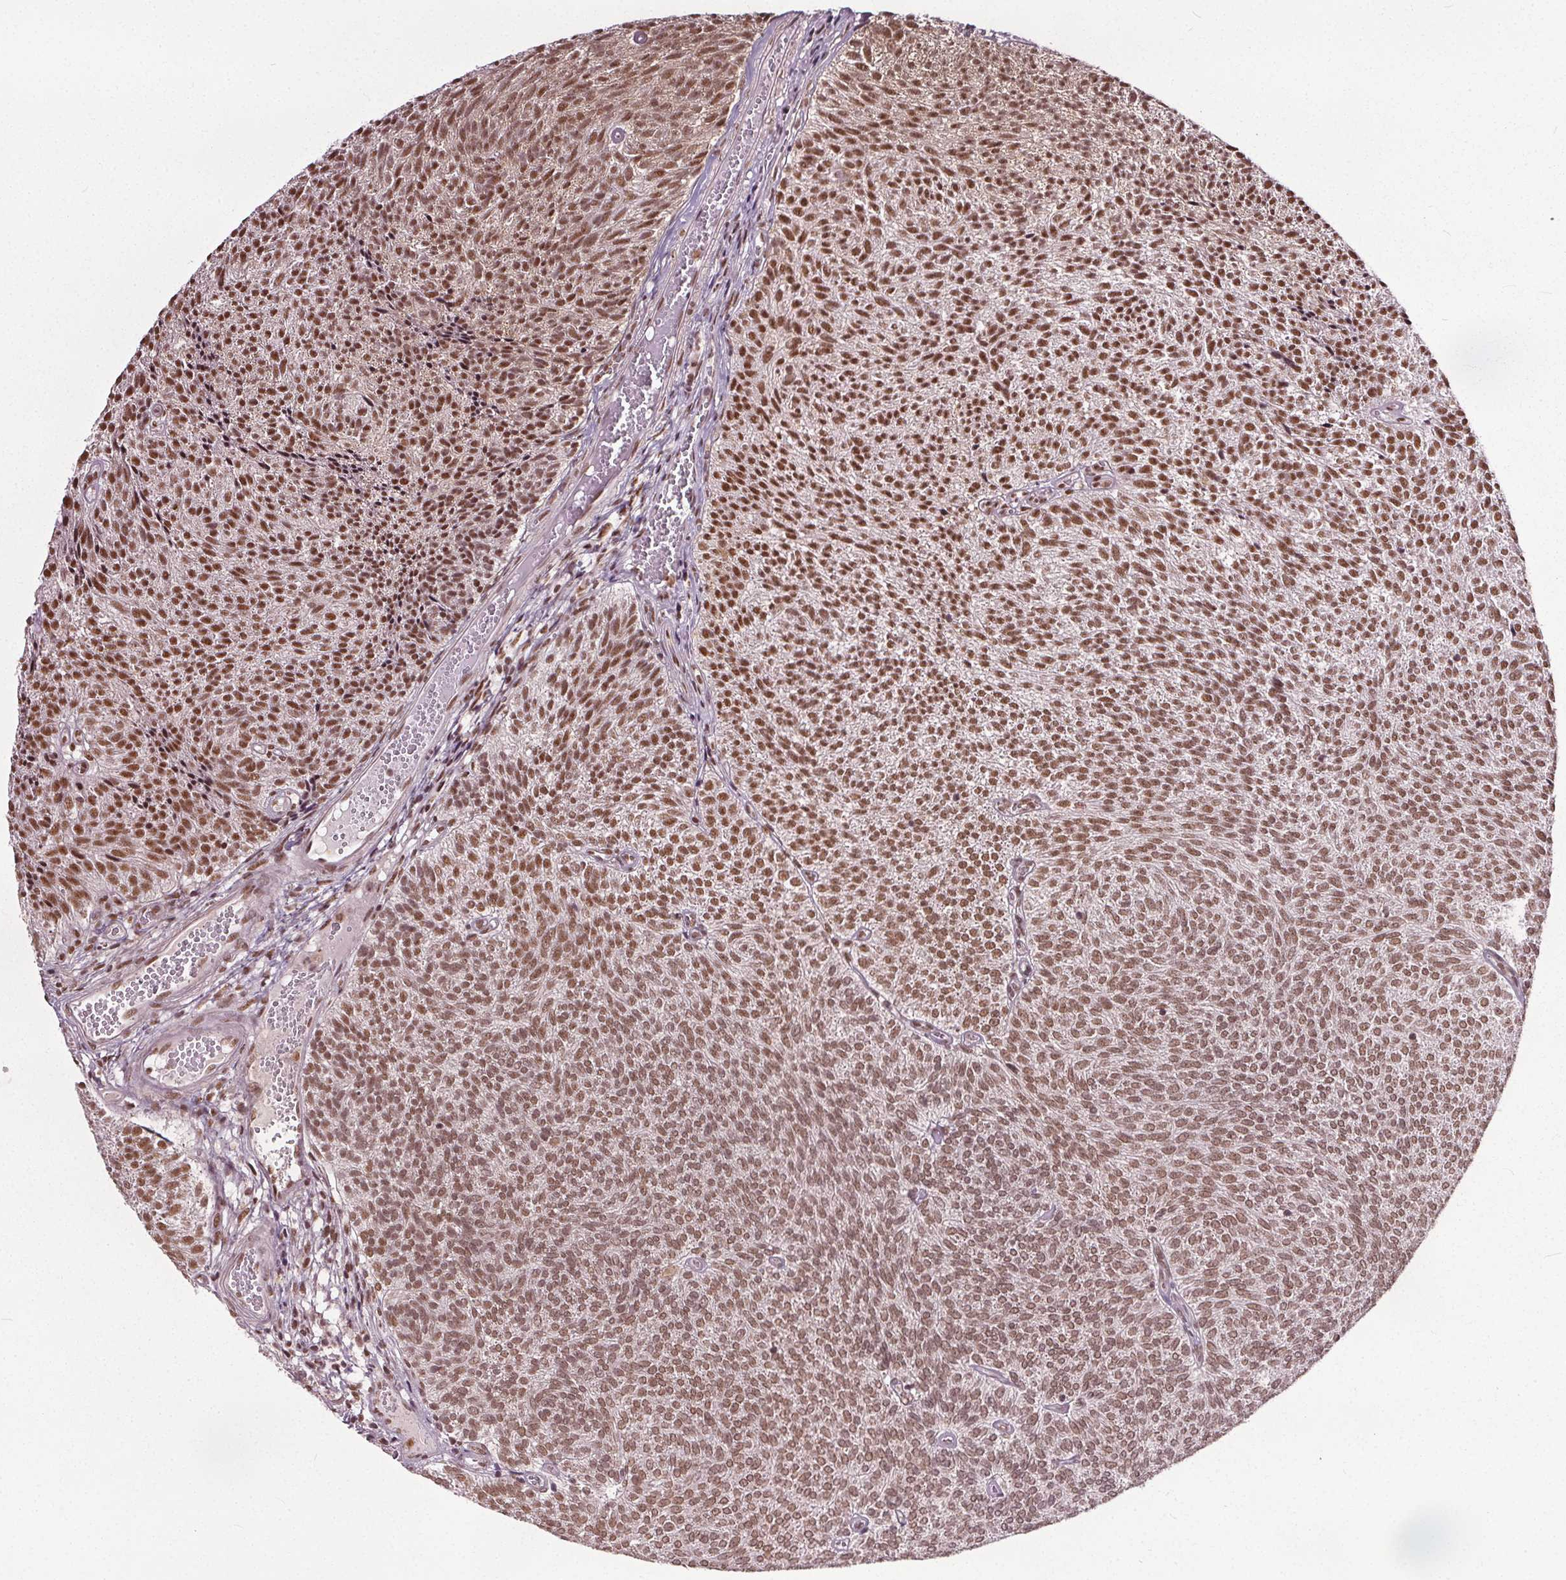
{"staining": {"intensity": "moderate", "quantity": ">75%", "location": "cytoplasmic/membranous,nuclear"}, "tissue": "urothelial cancer", "cell_type": "Tumor cells", "image_type": "cancer", "snomed": [{"axis": "morphology", "description": "Urothelial carcinoma, Low grade"}, {"axis": "topography", "description": "Urinary bladder"}], "caption": "This micrograph shows IHC staining of human urothelial cancer, with medium moderate cytoplasmic/membranous and nuclear positivity in approximately >75% of tumor cells.", "gene": "TTC39C", "patient": {"sex": "male", "age": 77}}